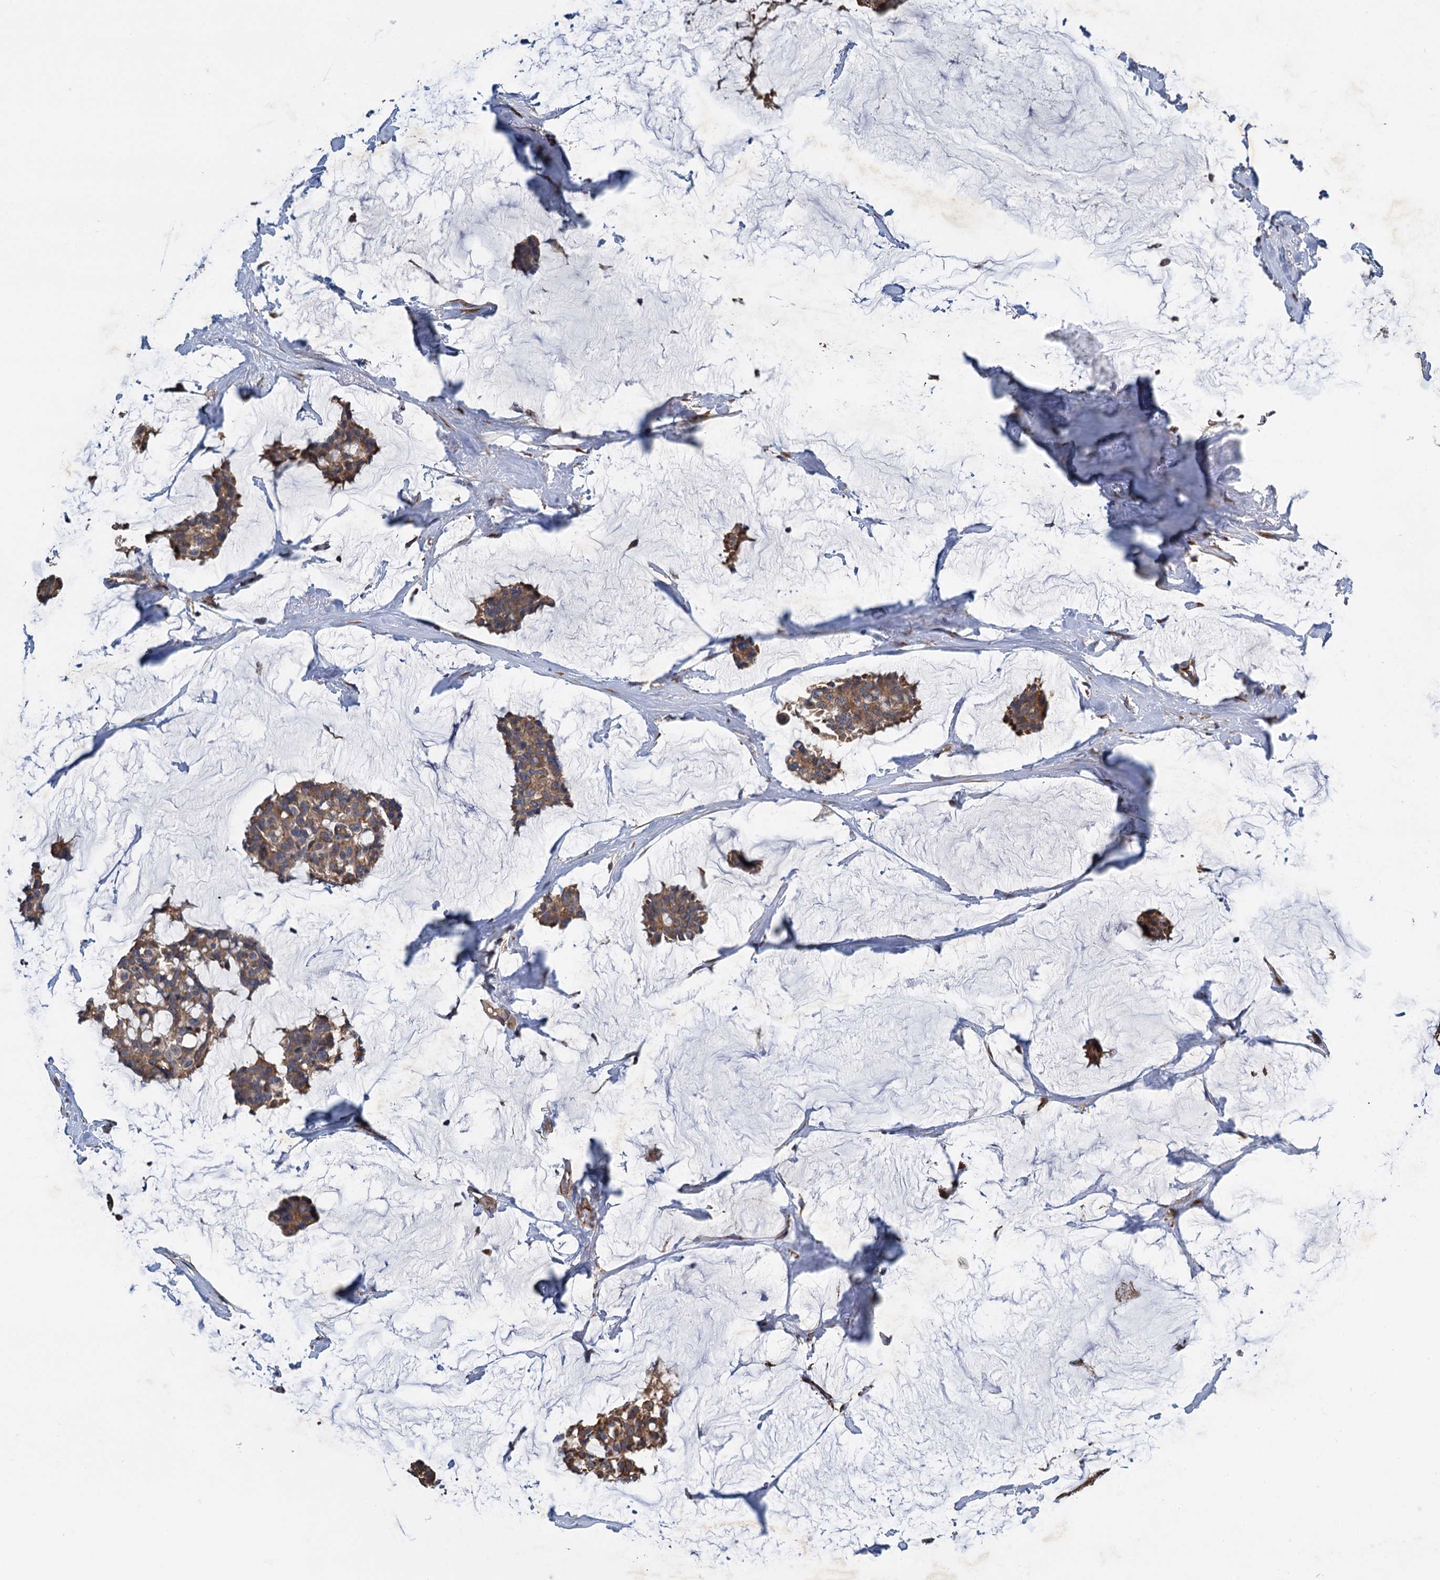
{"staining": {"intensity": "moderate", "quantity": ">75%", "location": "cytoplasmic/membranous"}, "tissue": "breast cancer", "cell_type": "Tumor cells", "image_type": "cancer", "snomed": [{"axis": "morphology", "description": "Duct carcinoma"}, {"axis": "topography", "description": "Breast"}], "caption": "This histopathology image shows breast intraductal carcinoma stained with immunohistochemistry to label a protein in brown. The cytoplasmic/membranous of tumor cells show moderate positivity for the protein. Nuclei are counter-stained blue.", "gene": "LINS1", "patient": {"sex": "female", "age": 93}}